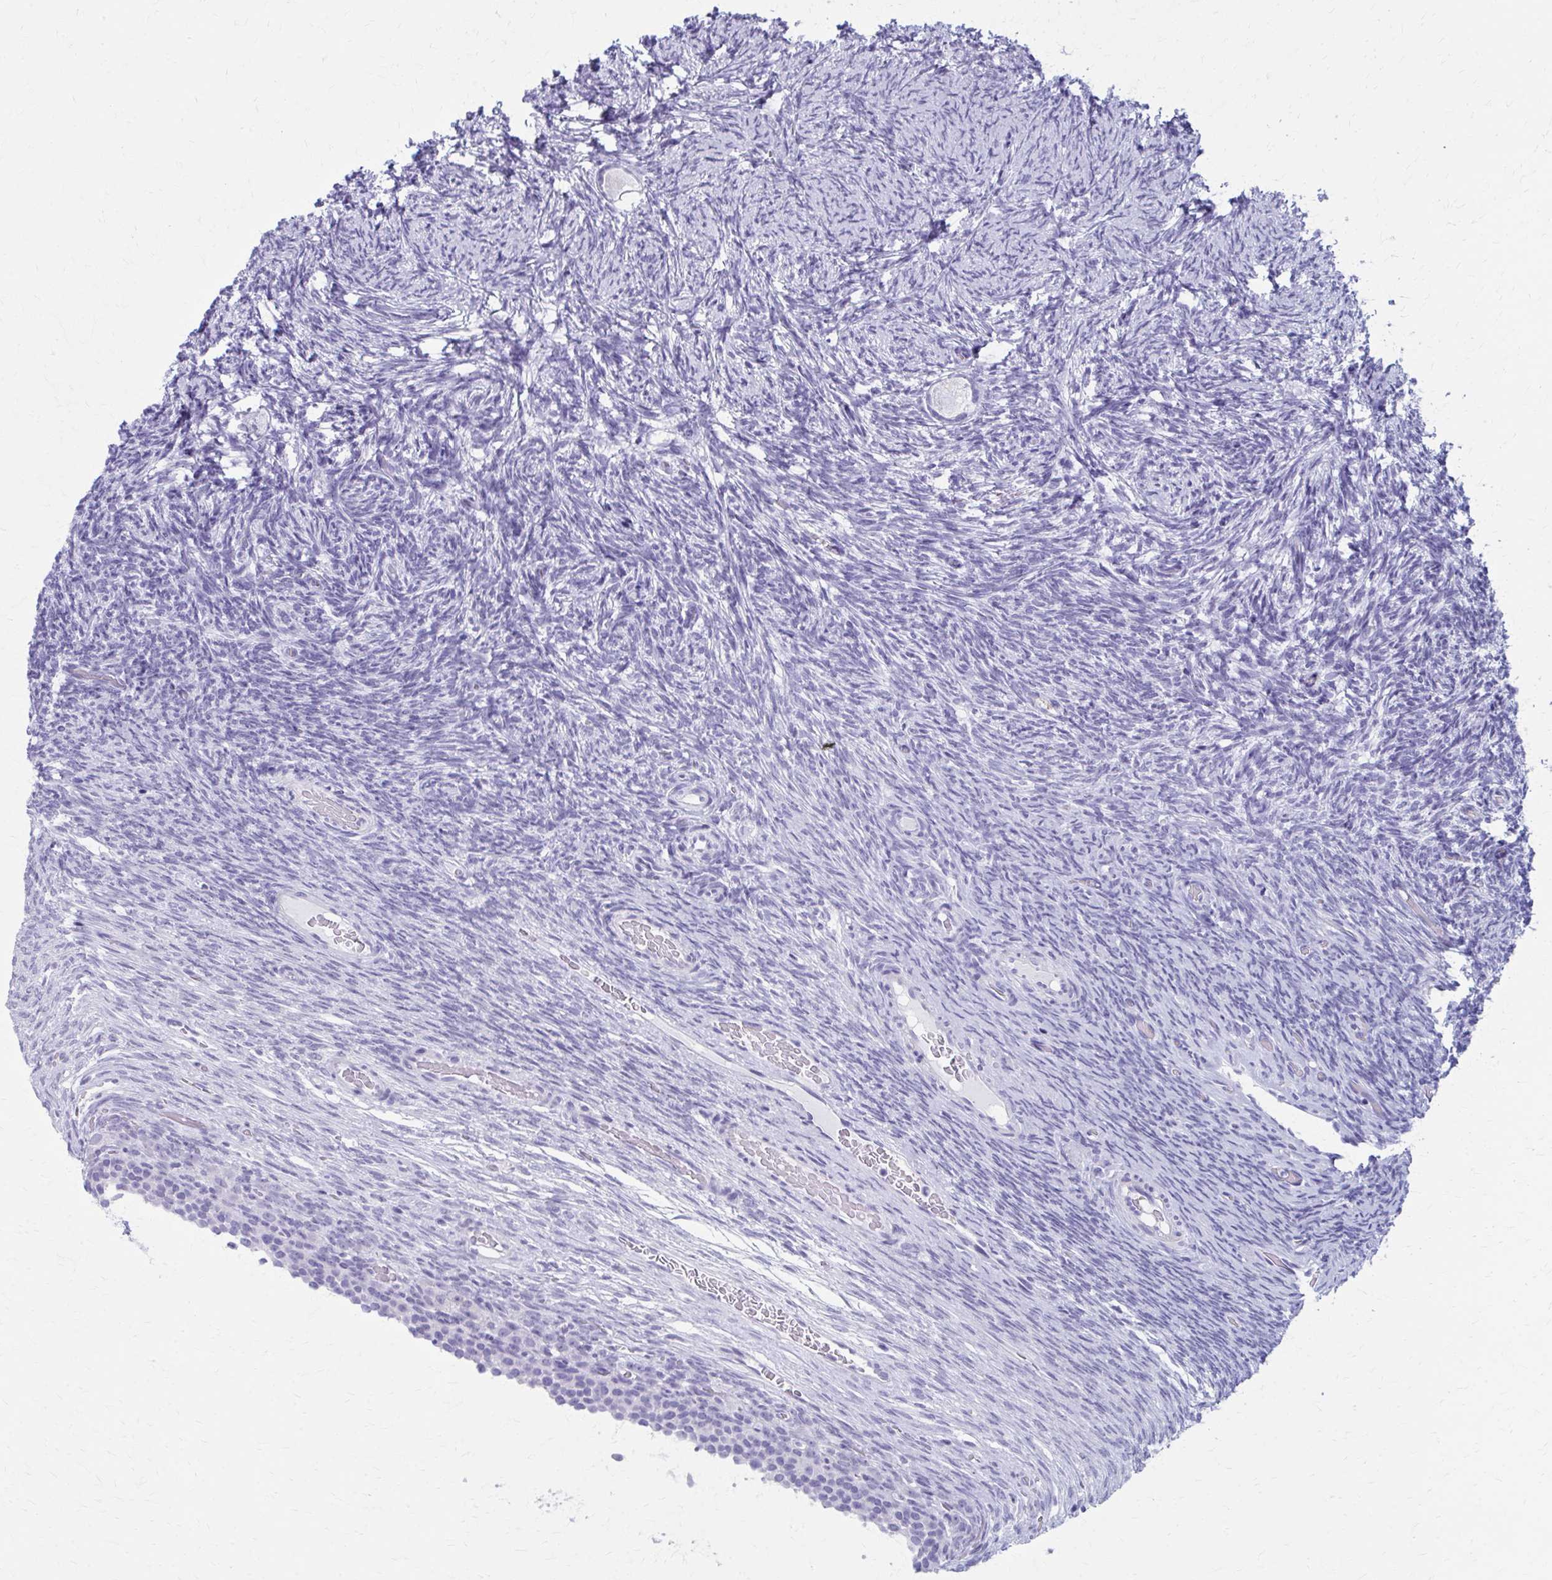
{"staining": {"intensity": "negative", "quantity": "none", "location": "none"}, "tissue": "ovary", "cell_type": "Follicle cells", "image_type": "normal", "snomed": [{"axis": "morphology", "description": "Normal tissue, NOS"}, {"axis": "topography", "description": "Ovary"}], "caption": "Immunohistochemical staining of benign human ovary shows no significant positivity in follicle cells. Brightfield microscopy of immunohistochemistry stained with DAB (brown) and hematoxylin (blue), captured at high magnification.", "gene": "MPLKIP", "patient": {"sex": "female", "age": 34}}